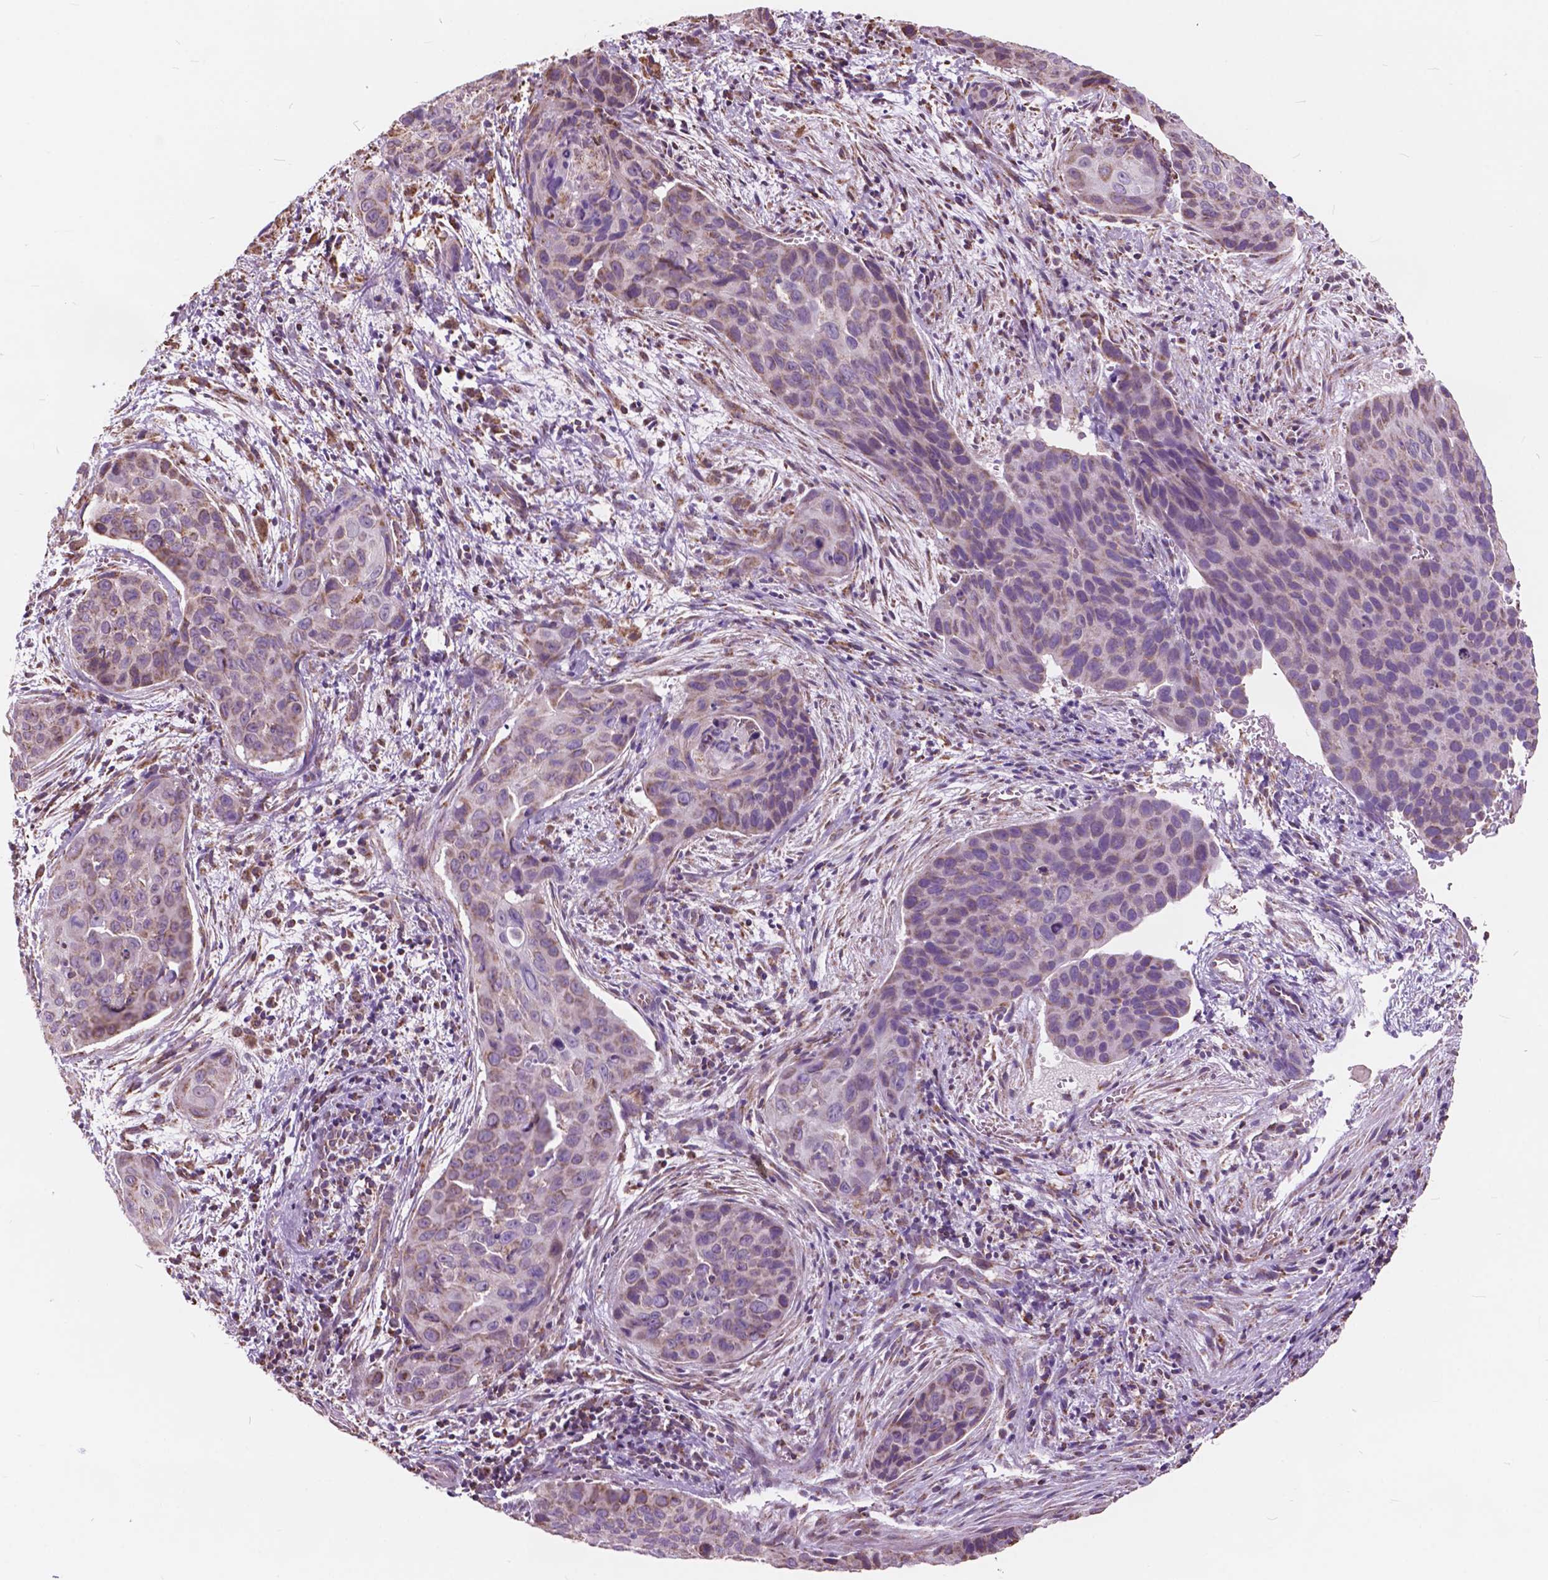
{"staining": {"intensity": "weak", "quantity": ">75%", "location": "cytoplasmic/membranous"}, "tissue": "cervical cancer", "cell_type": "Tumor cells", "image_type": "cancer", "snomed": [{"axis": "morphology", "description": "Squamous cell carcinoma, NOS"}, {"axis": "topography", "description": "Cervix"}], "caption": "The photomicrograph shows staining of cervical cancer (squamous cell carcinoma), revealing weak cytoplasmic/membranous protein staining (brown color) within tumor cells.", "gene": "SCOC", "patient": {"sex": "female", "age": 35}}